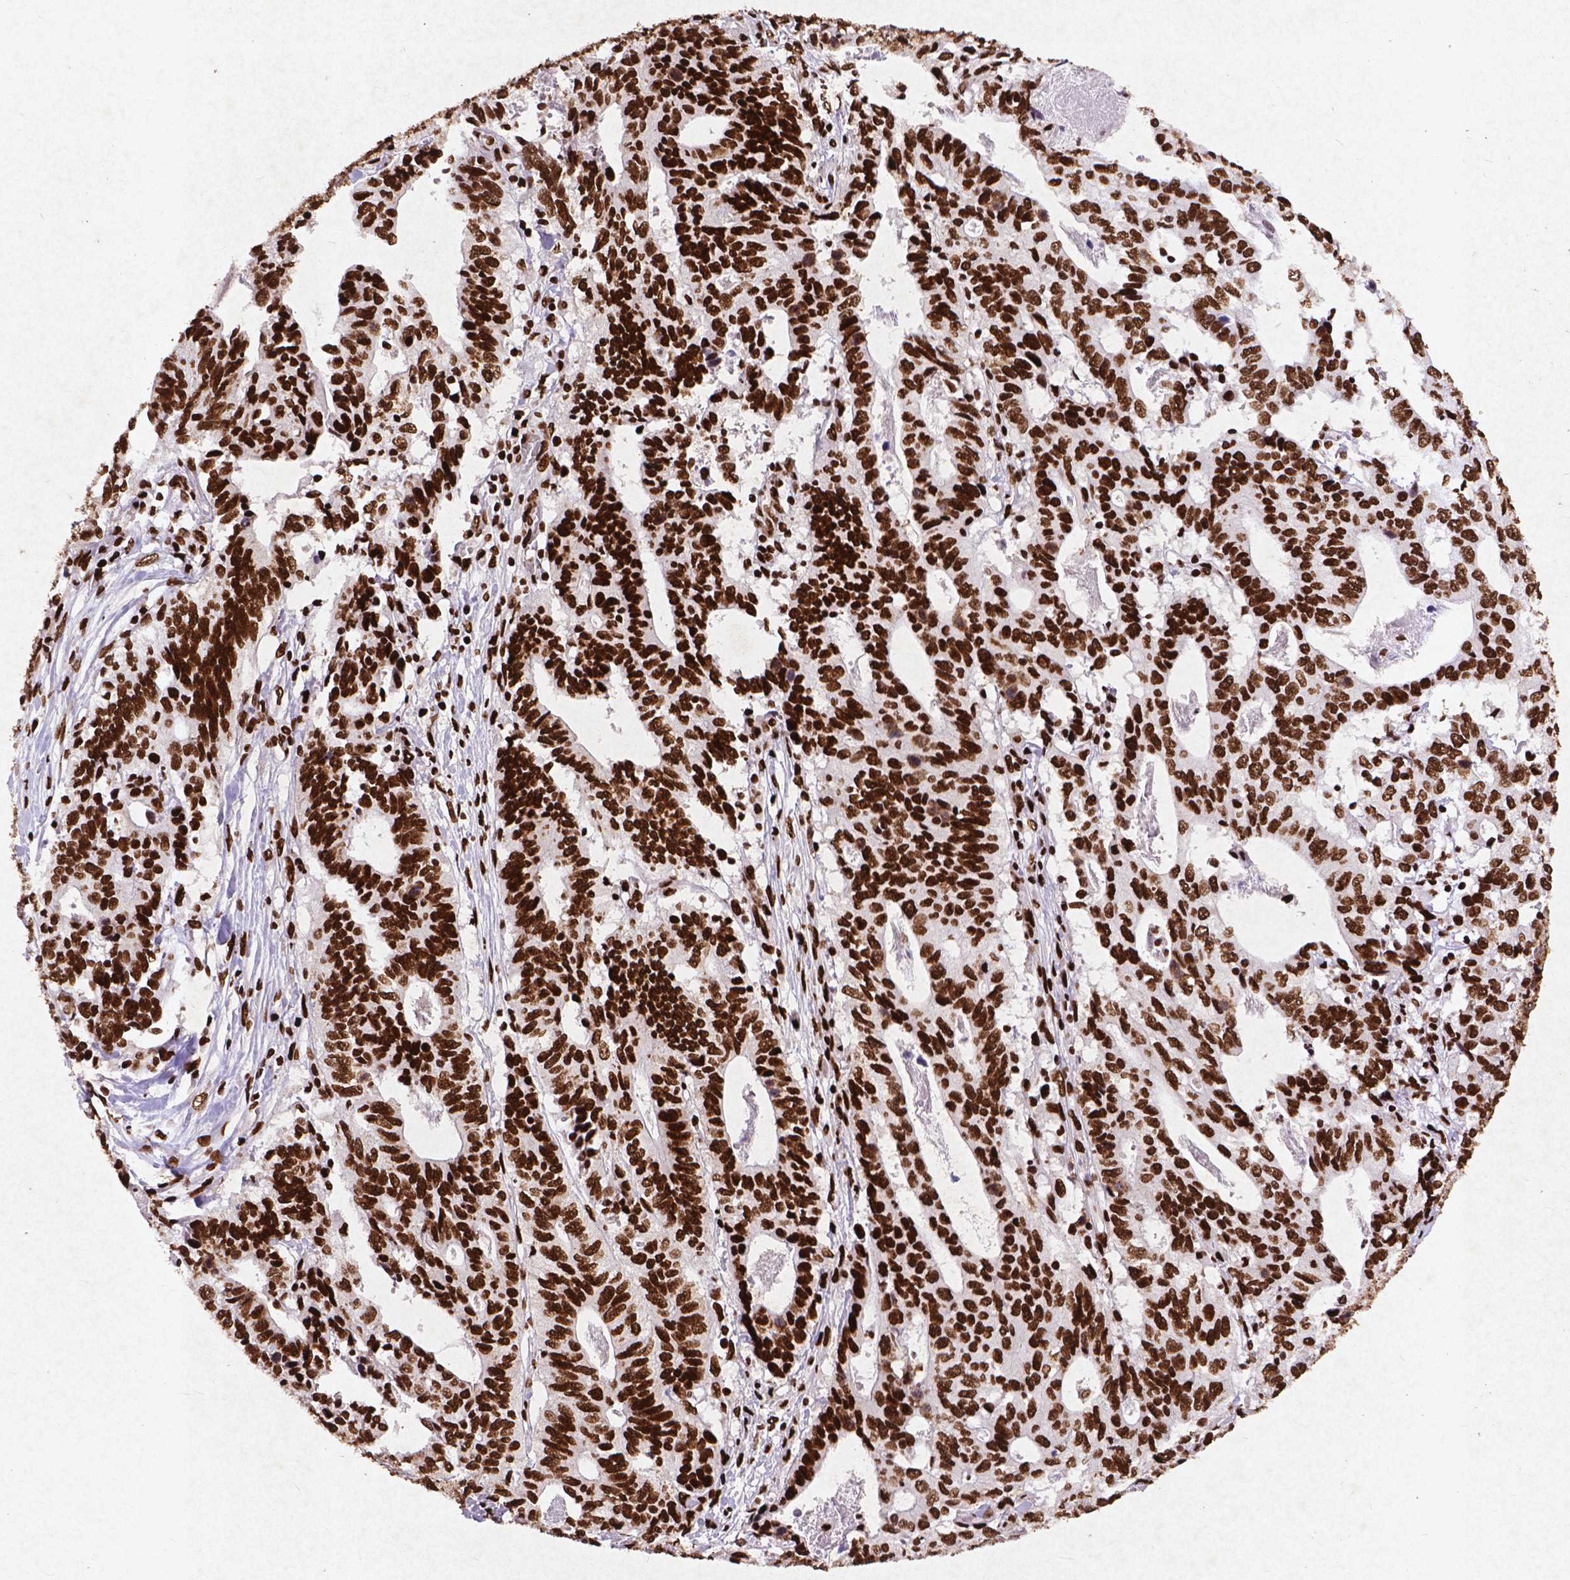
{"staining": {"intensity": "strong", "quantity": ">75%", "location": "nuclear"}, "tissue": "stomach cancer", "cell_type": "Tumor cells", "image_type": "cancer", "snomed": [{"axis": "morphology", "description": "Adenocarcinoma, NOS"}, {"axis": "topography", "description": "Stomach, upper"}], "caption": "There is high levels of strong nuclear positivity in tumor cells of stomach cancer, as demonstrated by immunohistochemical staining (brown color).", "gene": "CITED2", "patient": {"sex": "female", "age": 67}}